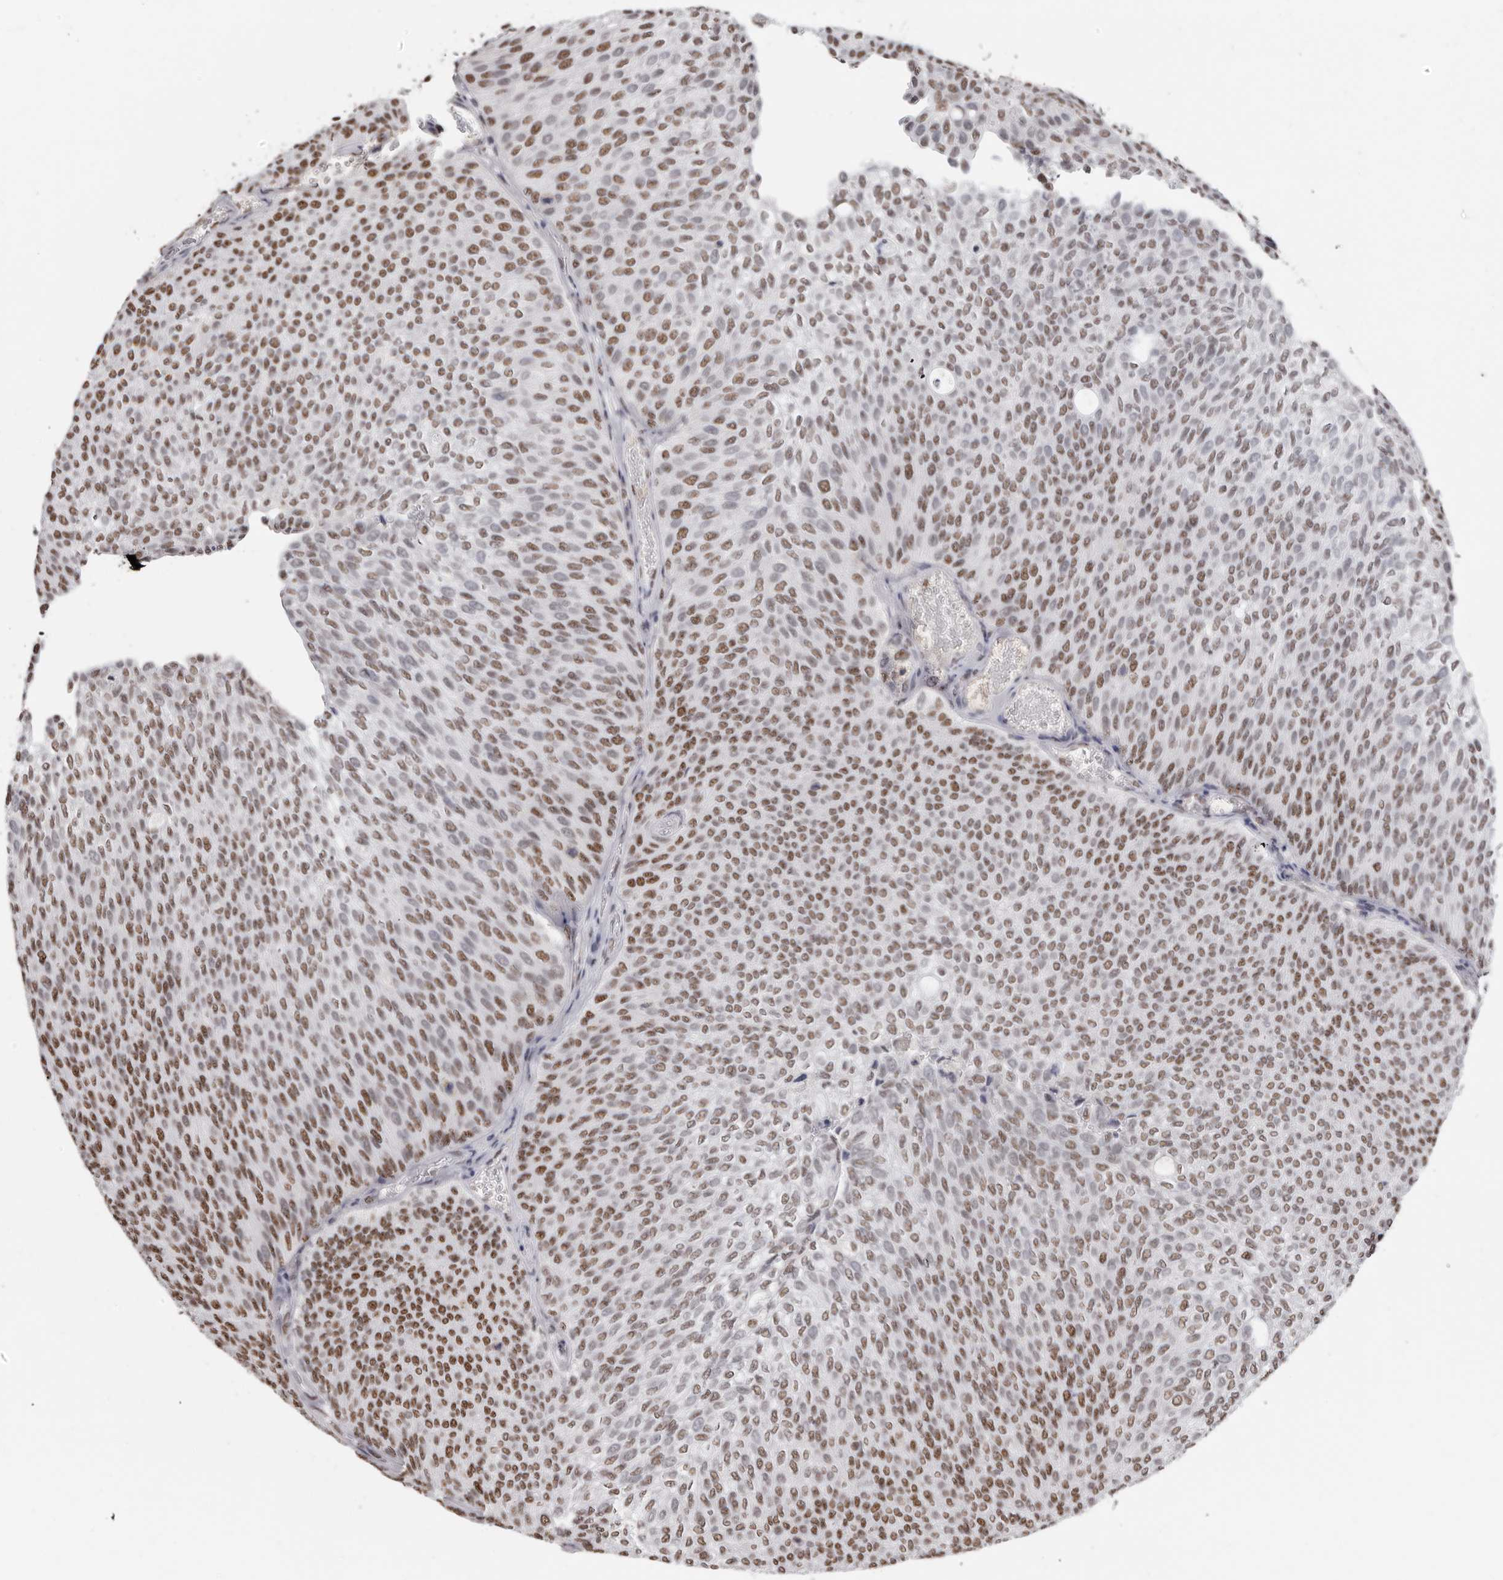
{"staining": {"intensity": "moderate", "quantity": ">75%", "location": "nuclear"}, "tissue": "urothelial cancer", "cell_type": "Tumor cells", "image_type": "cancer", "snomed": [{"axis": "morphology", "description": "Urothelial carcinoma, Low grade"}, {"axis": "topography", "description": "Urinary bladder"}], "caption": "Immunohistochemistry (IHC) photomicrograph of human urothelial cancer stained for a protein (brown), which reveals medium levels of moderate nuclear staining in approximately >75% of tumor cells.", "gene": "SCAF4", "patient": {"sex": "female", "age": 79}}